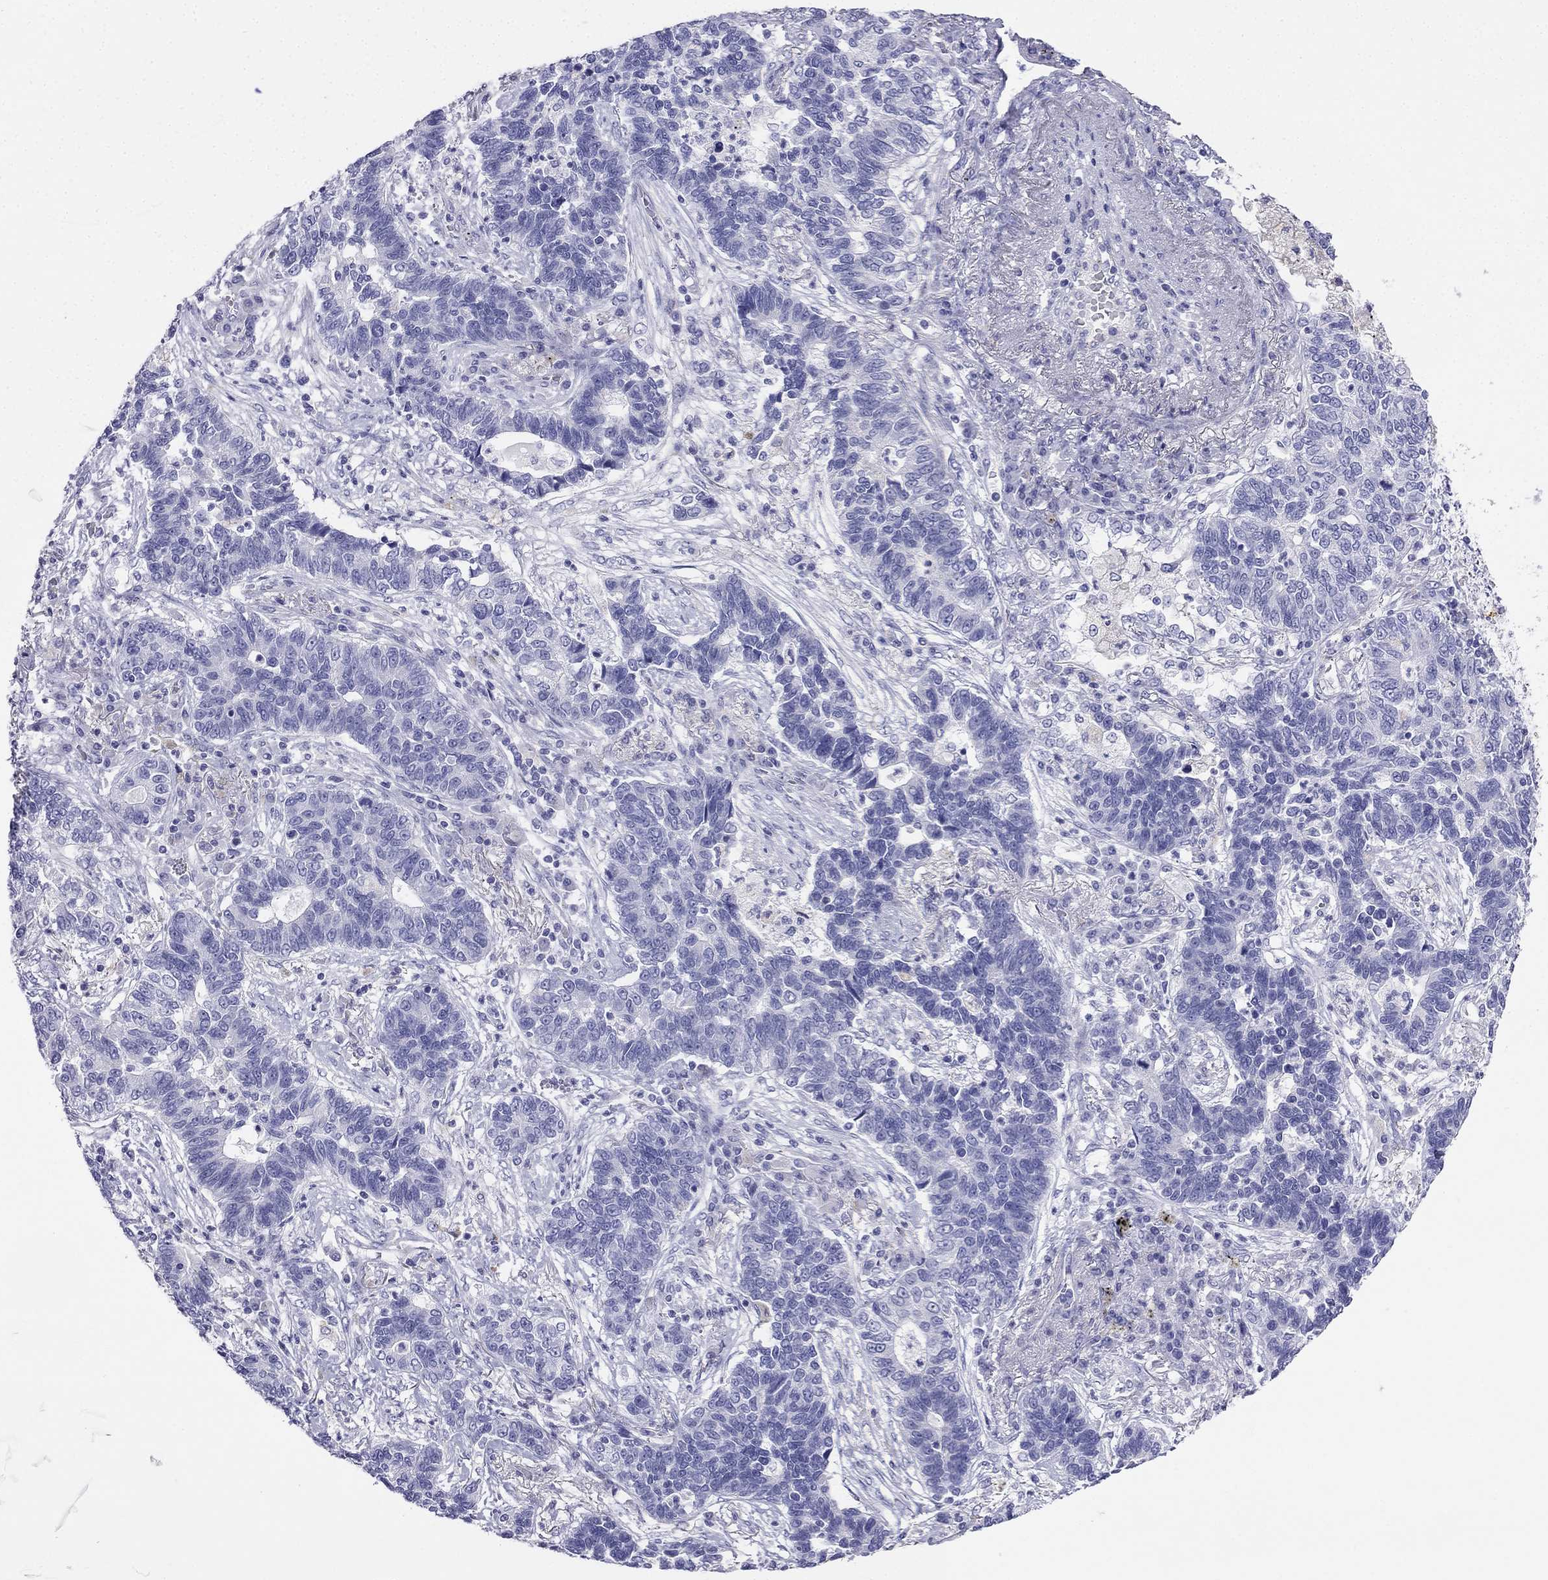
{"staining": {"intensity": "negative", "quantity": "none", "location": "none"}, "tissue": "lung cancer", "cell_type": "Tumor cells", "image_type": "cancer", "snomed": [{"axis": "morphology", "description": "Adenocarcinoma, NOS"}, {"axis": "topography", "description": "Lung"}], "caption": "A photomicrograph of lung cancer (adenocarcinoma) stained for a protein displays no brown staining in tumor cells.", "gene": "ALOXE3", "patient": {"sex": "female", "age": 57}}